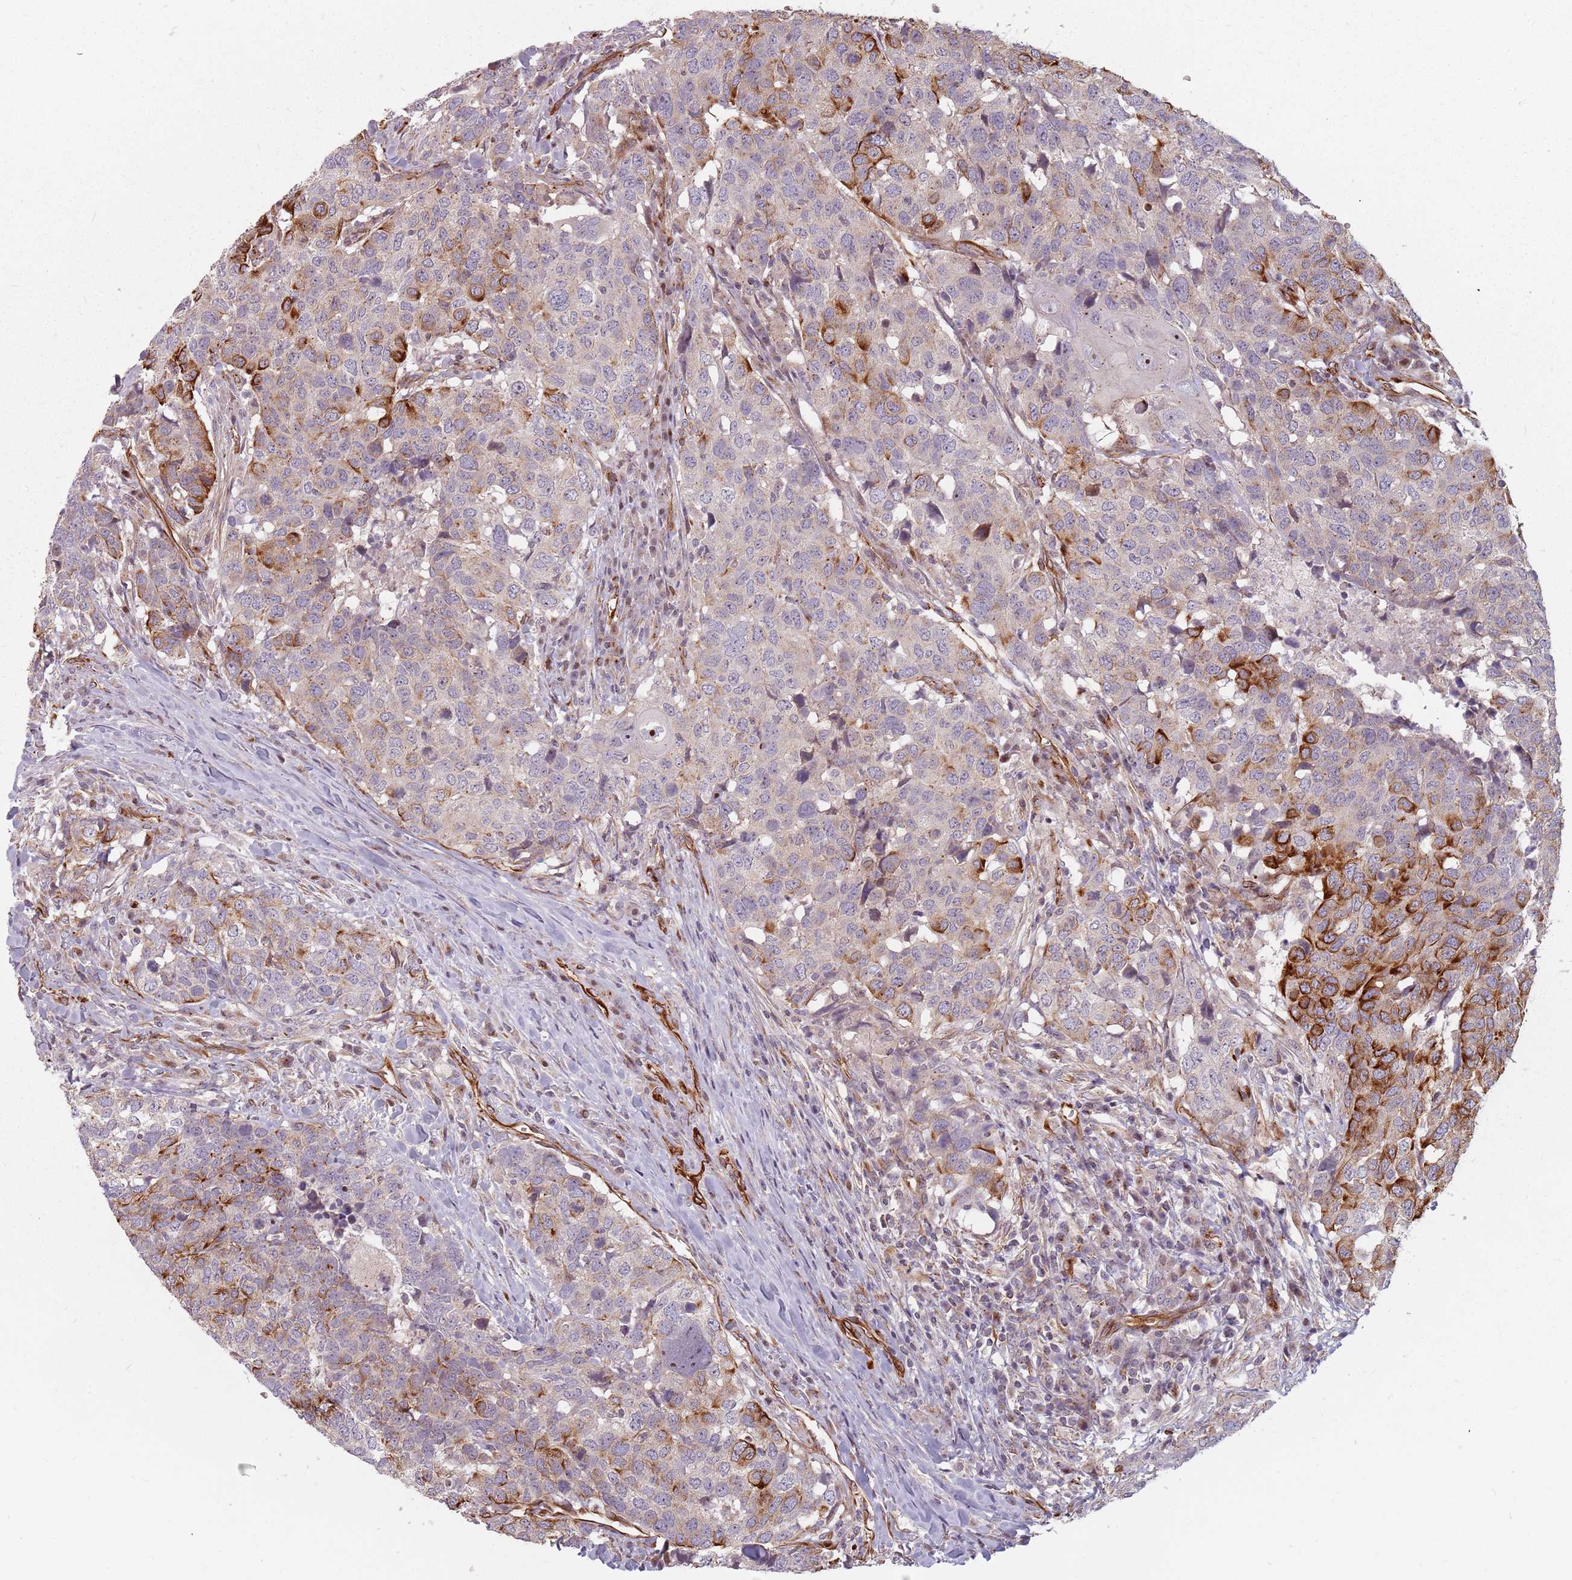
{"staining": {"intensity": "strong", "quantity": "<25%", "location": "cytoplasmic/membranous"}, "tissue": "head and neck cancer", "cell_type": "Tumor cells", "image_type": "cancer", "snomed": [{"axis": "morphology", "description": "Normal tissue, NOS"}, {"axis": "morphology", "description": "Squamous cell carcinoma, NOS"}, {"axis": "topography", "description": "Skeletal muscle"}, {"axis": "topography", "description": "Vascular tissue"}, {"axis": "topography", "description": "Peripheral nerve tissue"}, {"axis": "topography", "description": "Head-Neck"}], "caption": "Strong cytoplasmic/membranous expression for a protein is present in about <25% of tumor cells of squamous cell carcinoma (head and neck) using IHC.", "gene": "GAS2L3", "patient": {"sex": "male", "age": 66}}